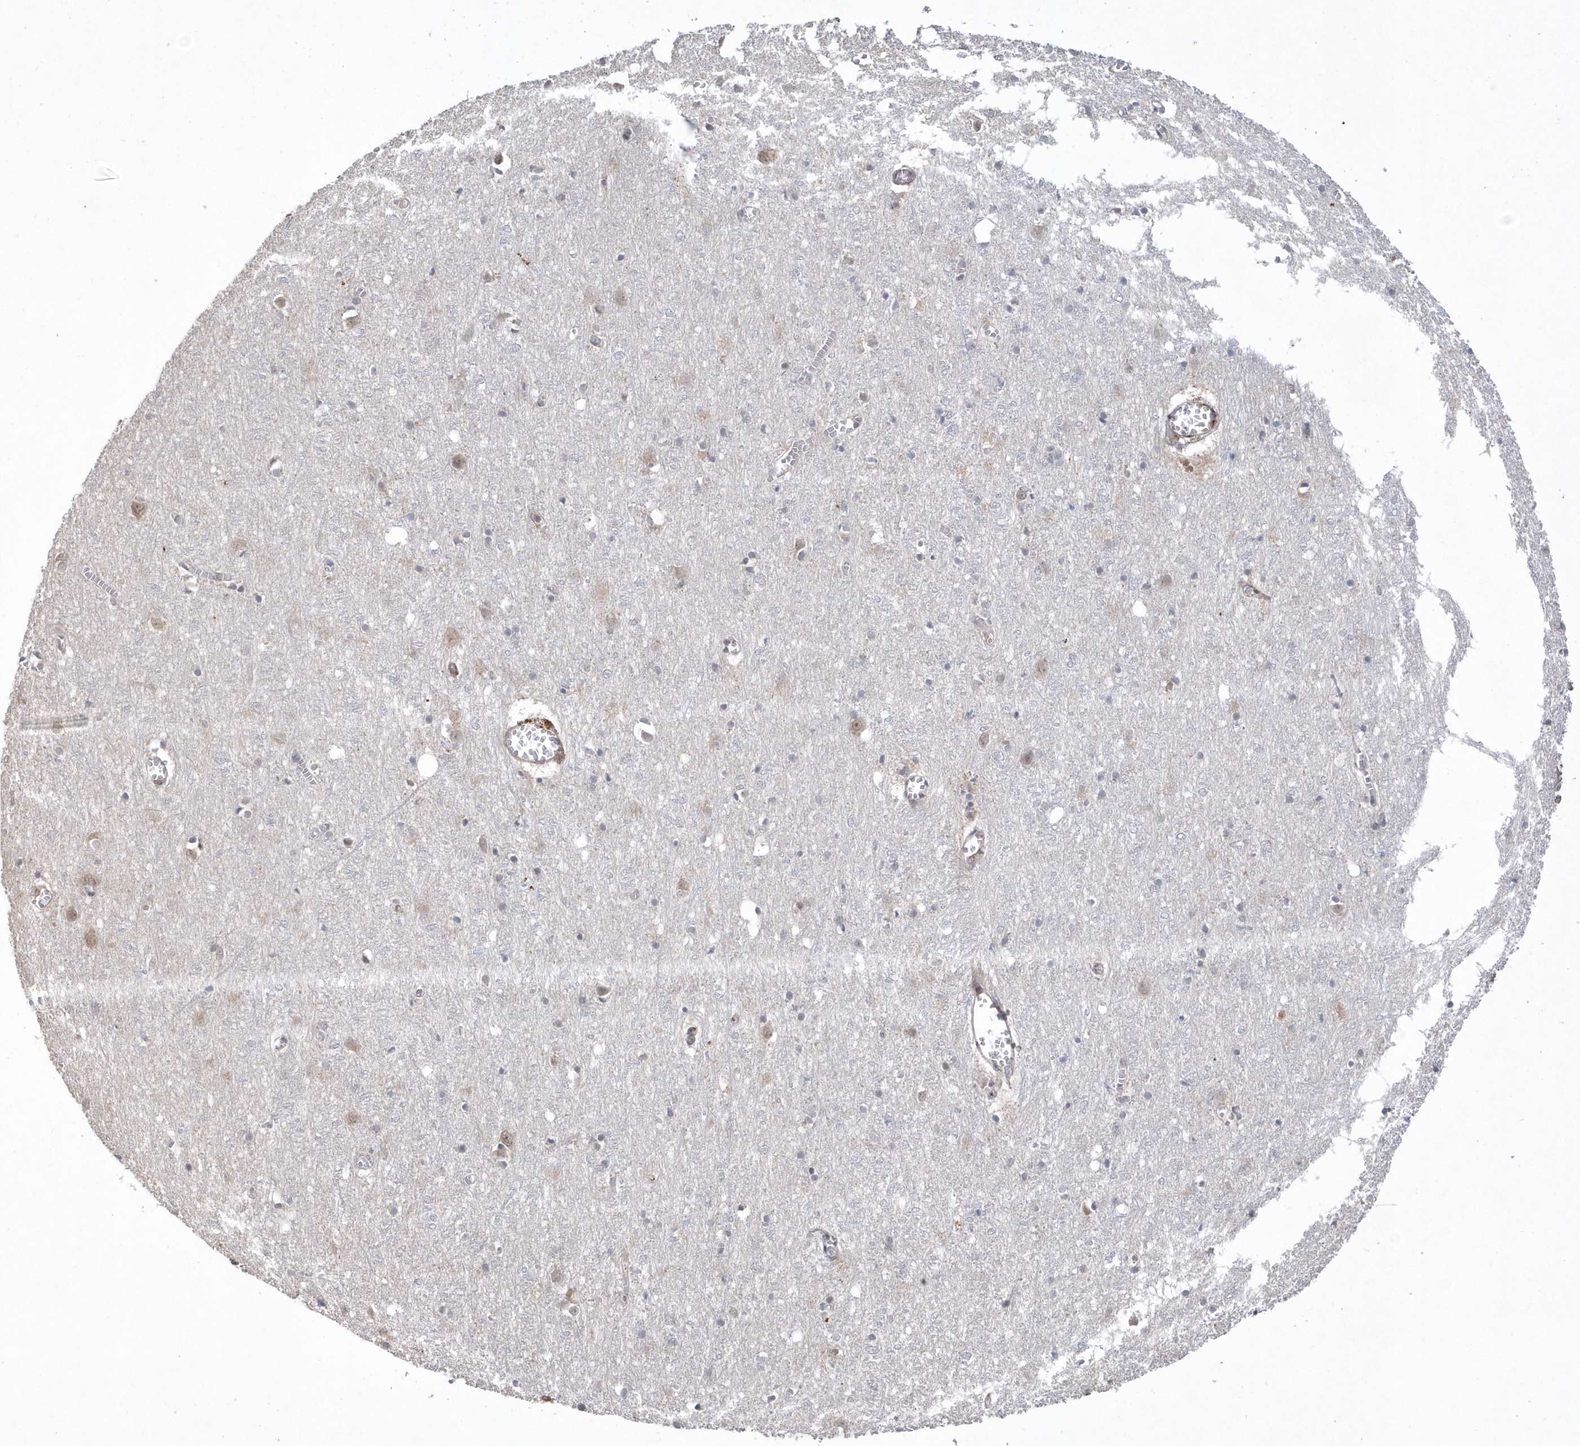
{"staining": {"intensity": "negative", "quantity": "none", "location": "none"}, "tissue": "cerebral cortex", "cell_type": "Endothelial cells", "image_type": "normal", "snomed": [{"axis": "morphology", "description": "Normal tissue, NOS"}, {"axis": "topography", "description": "Cerebral cortex"}], "caption": "Endothelial cells are negative for protein expression in unremarkable human cerebral cortex.", "gene": "CRIP3", "patient": {"sex": "female", "age": 64}}